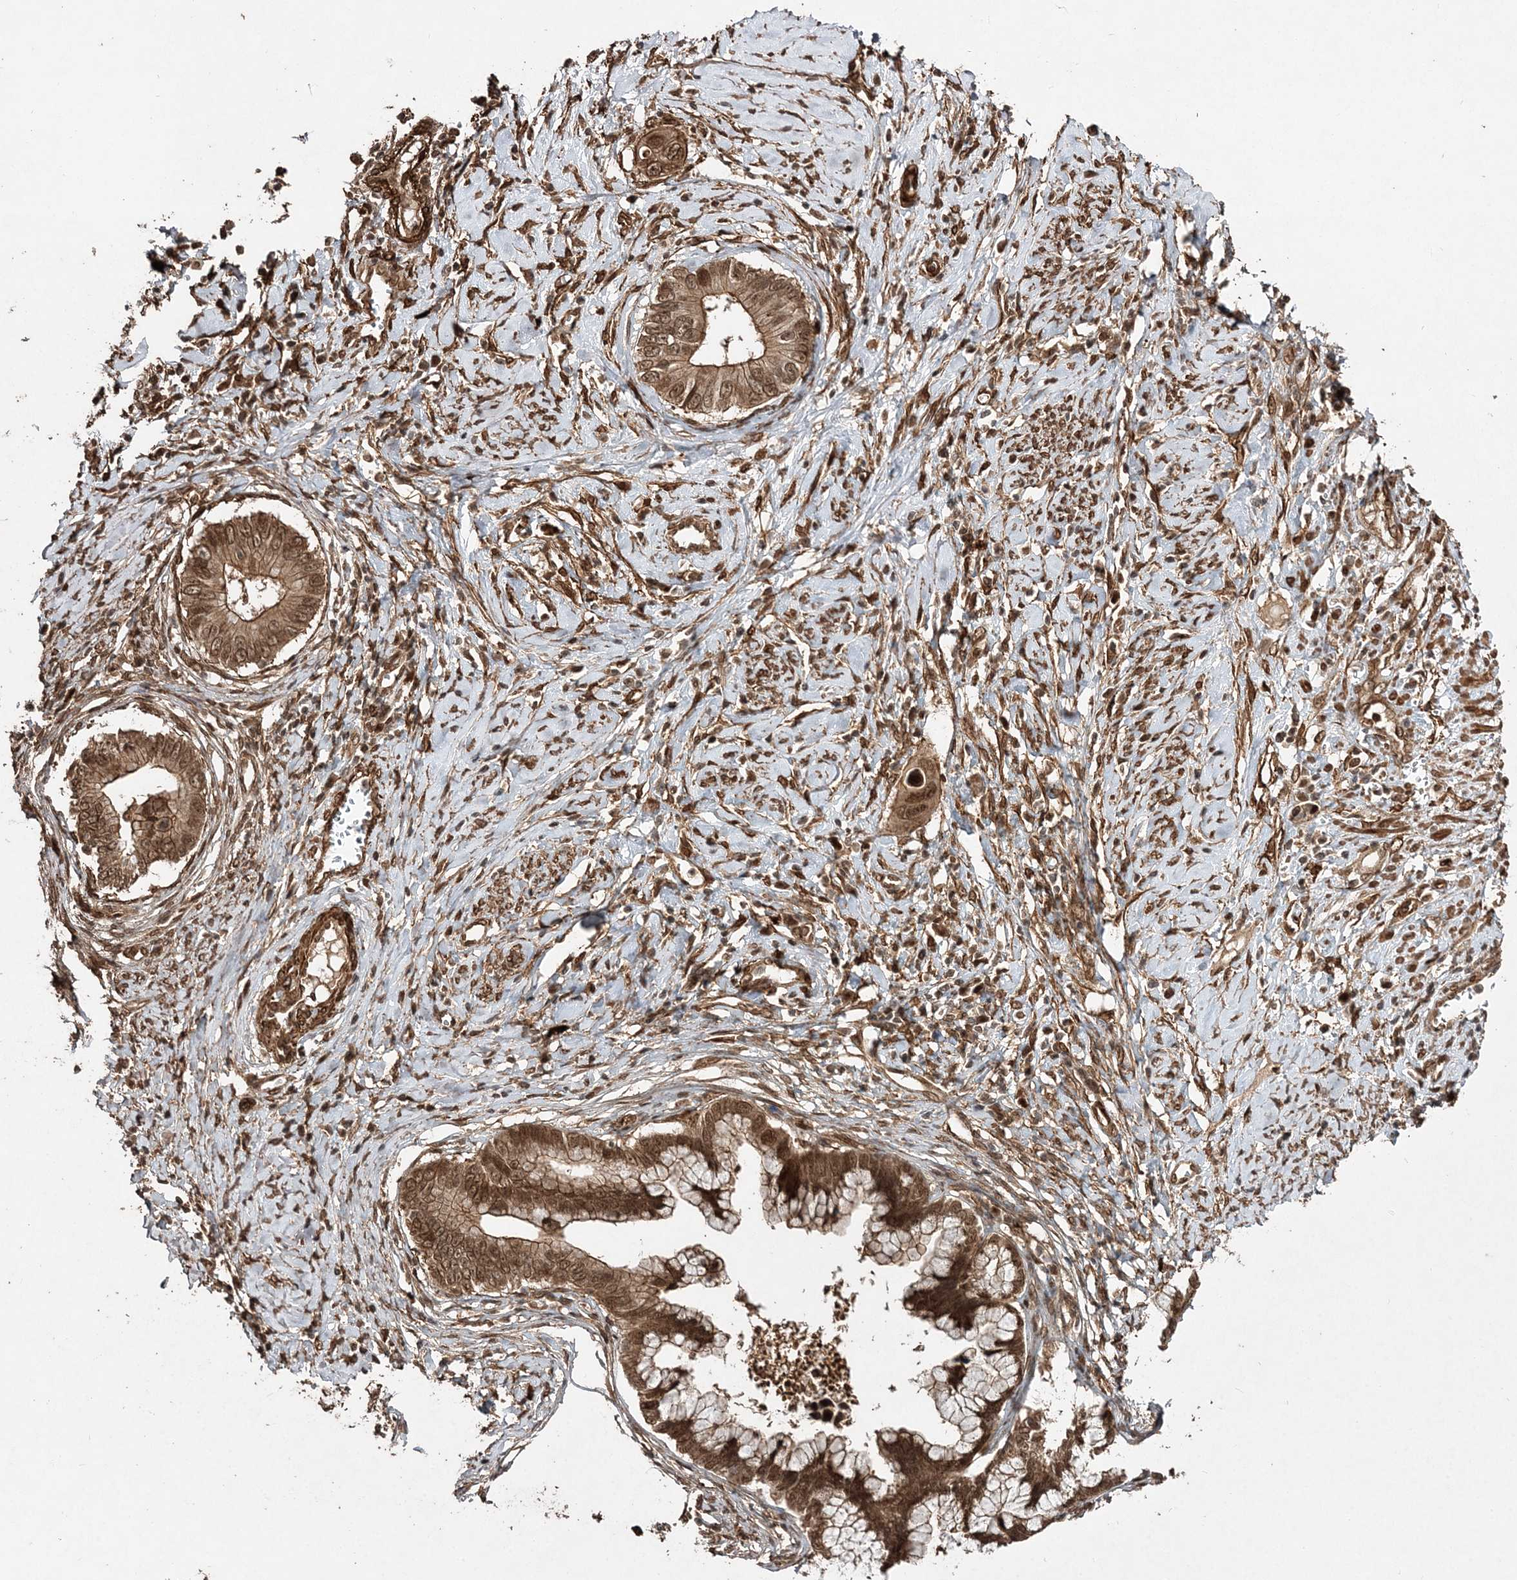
{"staining": {"intensity": "moderate", "quantity": ">75%", "location": "cytoplasmic/membranous,nuclear"}, "tissue": "cervical cancer", "cell_type": "Tumor cells", "image_type": "cancer", "snomed": [{"axis": "morphology", "description": "Adenocarcinoma, NOS"}, {"axis": "topography", "description": "Cervix"}], "caption": "Cervical adenocarcinoma tissue reveals moderate cytoplasmic/membranous and nuclear expression in about >75% of tumor cells, visualized by immunohistochemistry. (IHC, brightfield microscopy, high magnification).", "gene": "ETAA1", "patient": {"sex": "female", "age": 44}}